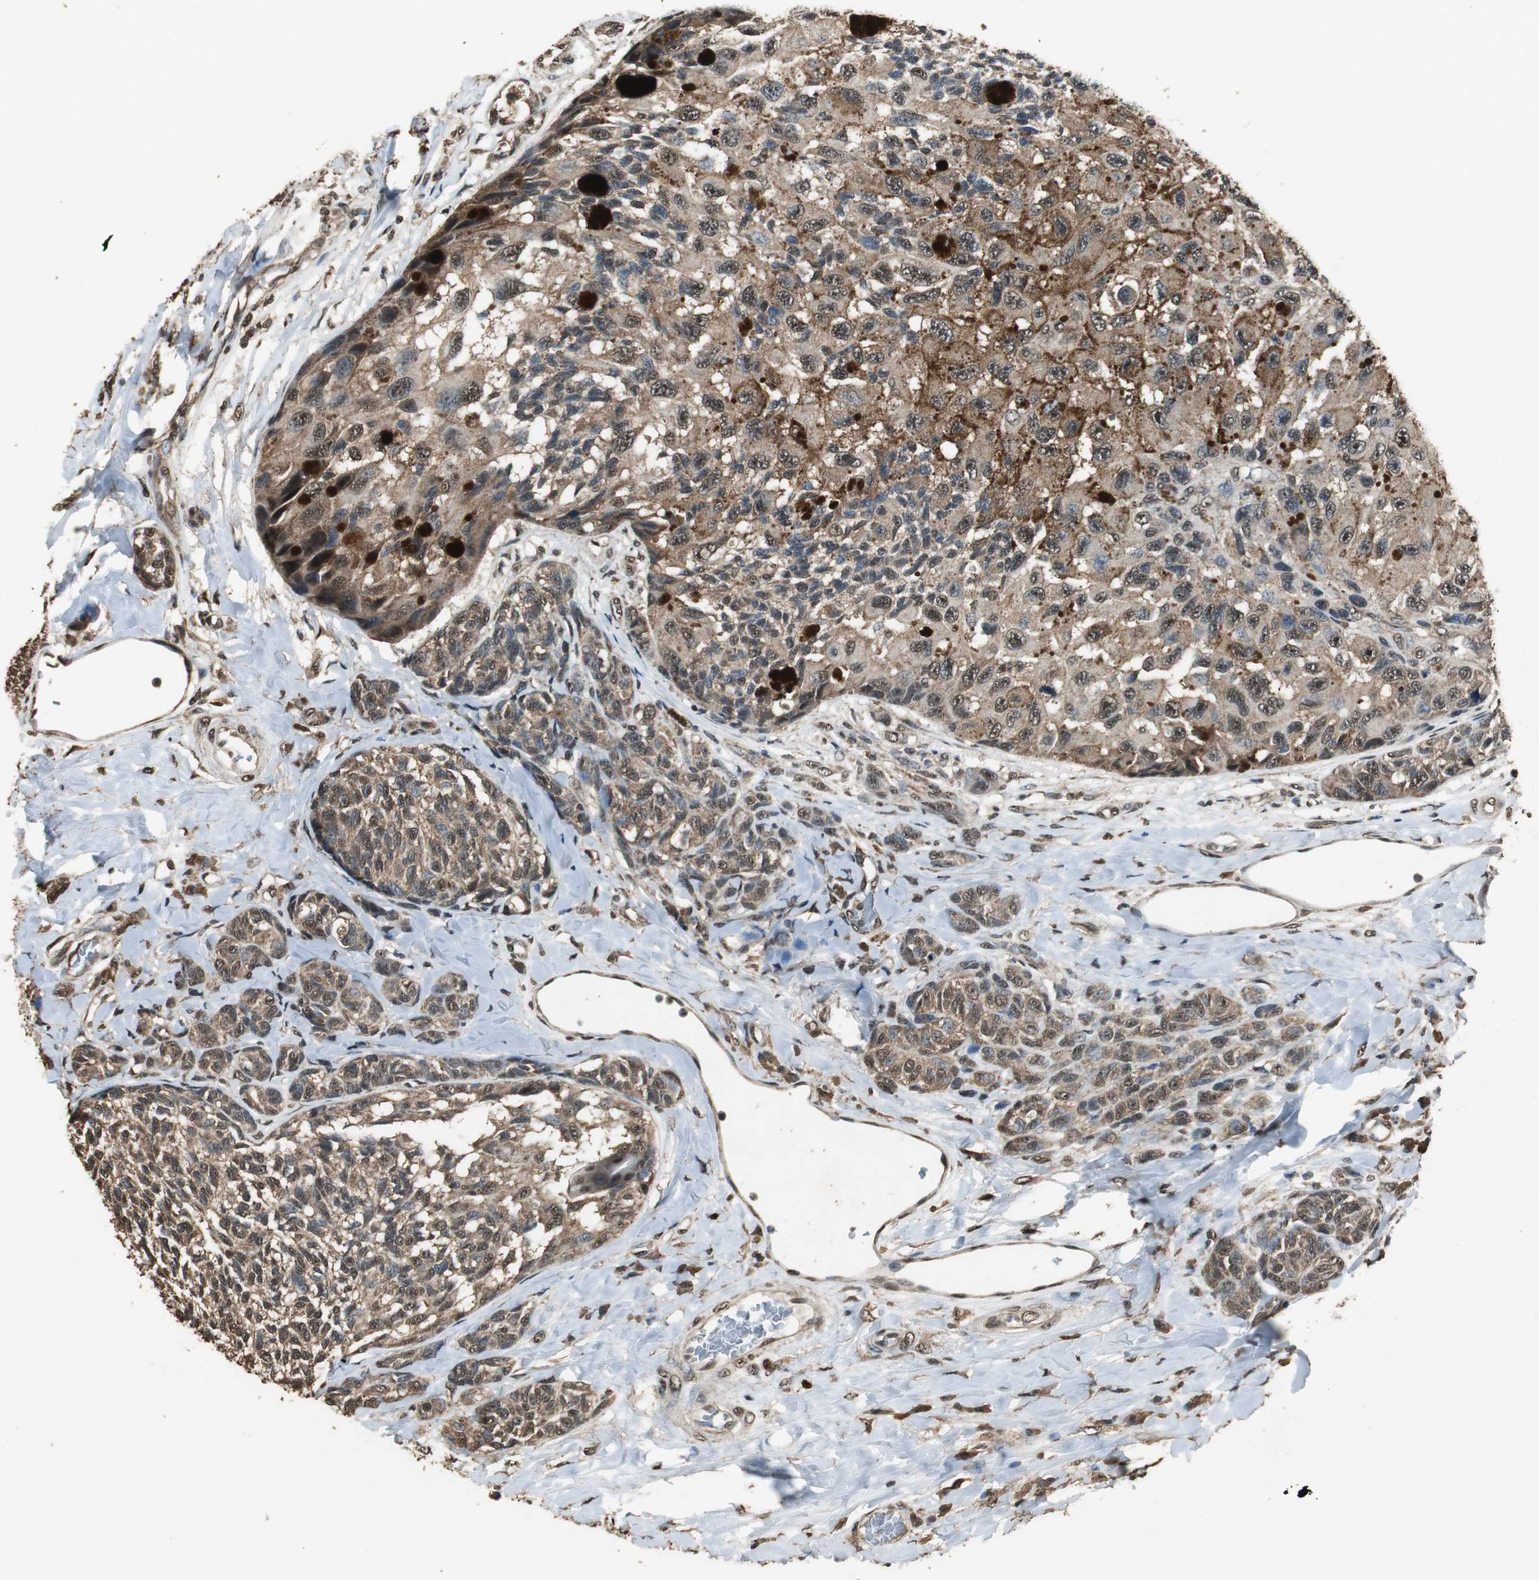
{"staining": {"intensity": "moderate", "quantity": ">75%", "location": "cytoplasmic/membranous,nuclear"}, "tissue": "melanoma", "cell_type": "Tumor cells", "image_type": "cancer", "snomed": [{"axis": "morphology", "description": "Malignant melanoma, NOS"}, {"axis": "topography", "description": "Skin"}], "caption": "Immunohistochemistry micrograph of malignant melanoma stained for a protein (brown), which exhibits medium levels of moderate cytoplasmic/membranous and nuclear expression in approximately >75% of tumor cells.", "gene": "PPP1R13B", "patient": {"sex": "female", "age": 73}}